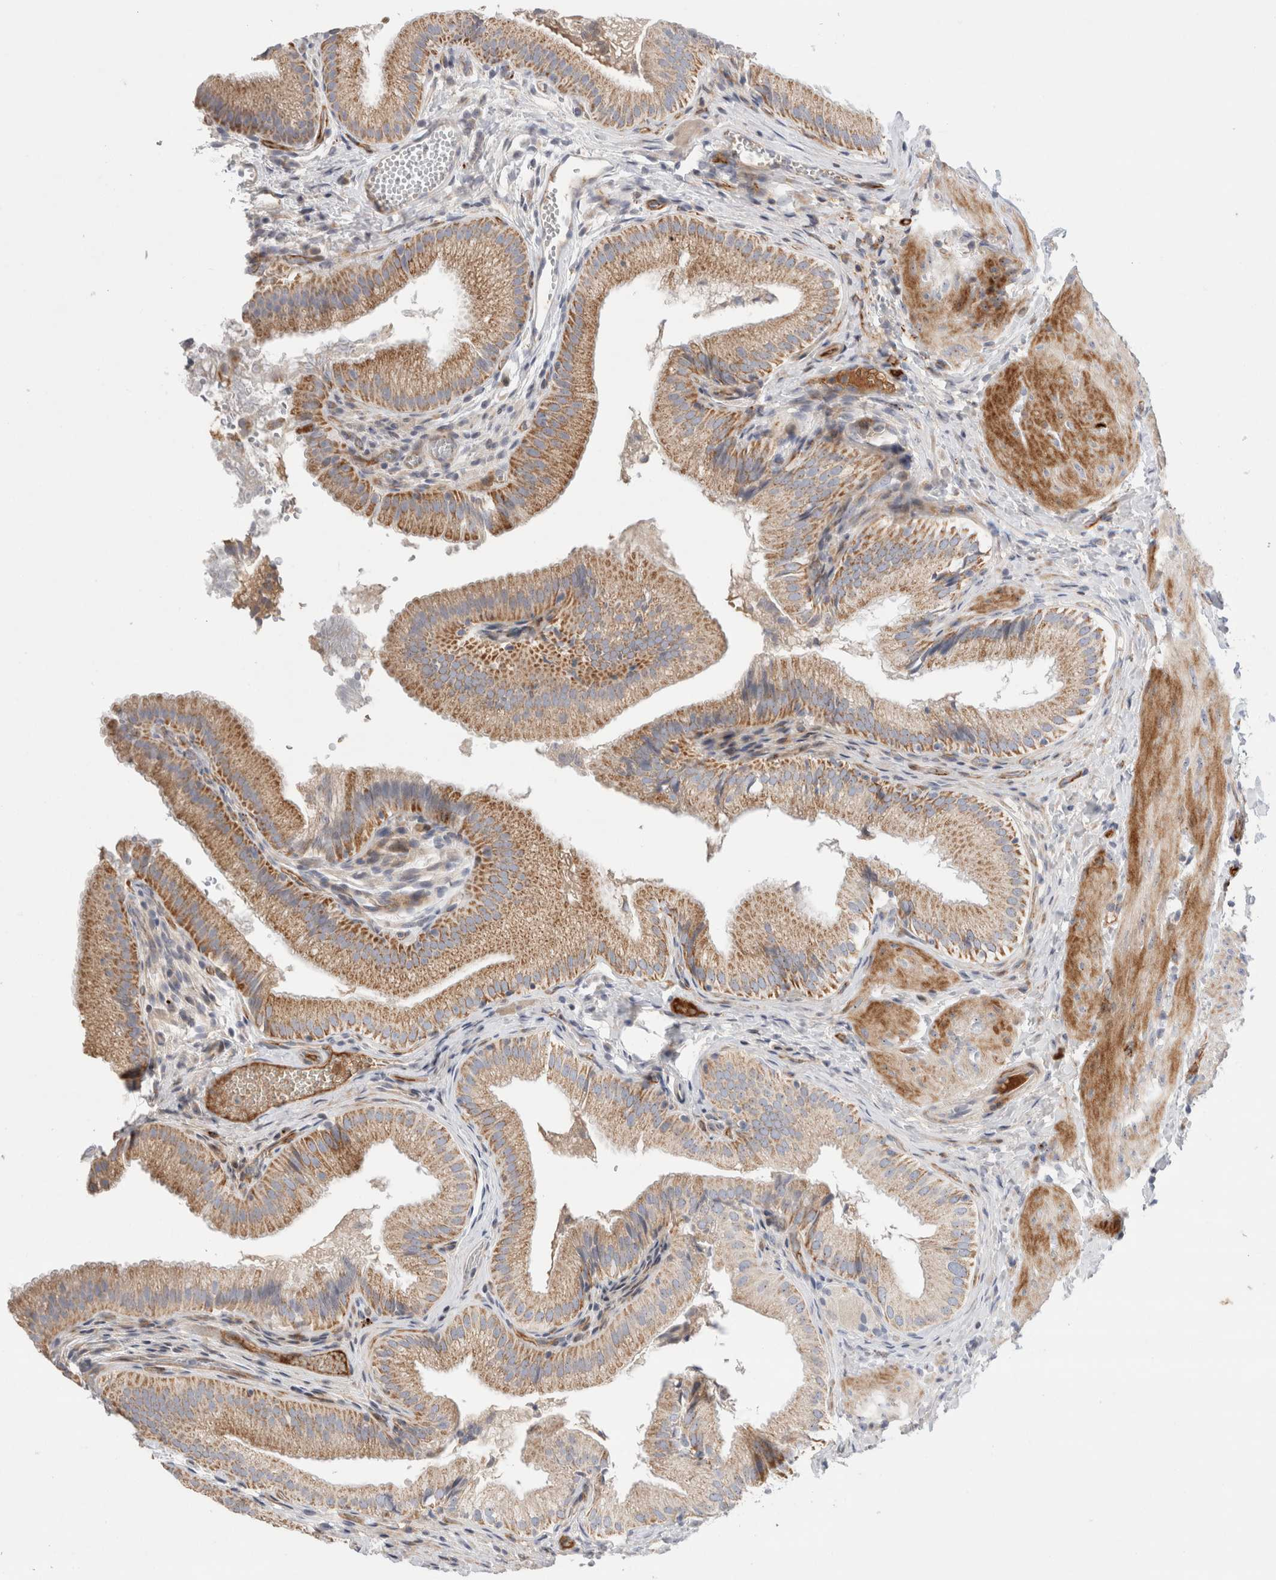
{"staining": {"intensity": "moderate", "quantity": "25%-75%", "location": "cytoplasmic/membranous"}, "tissue": "gallbladder", "cell_type": "Glandular cells", "image_type": "normal", "snomed": [{"axis": "morphology", "description": "Normal tissue, NOS"}, {"axis": "topography", "description": "Gallbladder"}], "caption": "An IHC photomicrograph of unremarkable tissue is shown. Protein staining in brown highlights moderate cytoplasmic/membranous positivity in gallbladder within glandular cells. Using DAB (brown) and hematoxylin (blue) stains, captured at high magnification using brightfield microscopy.", "gene": "ECHDC2", "patient": {"sex": "female", "age": 30}}